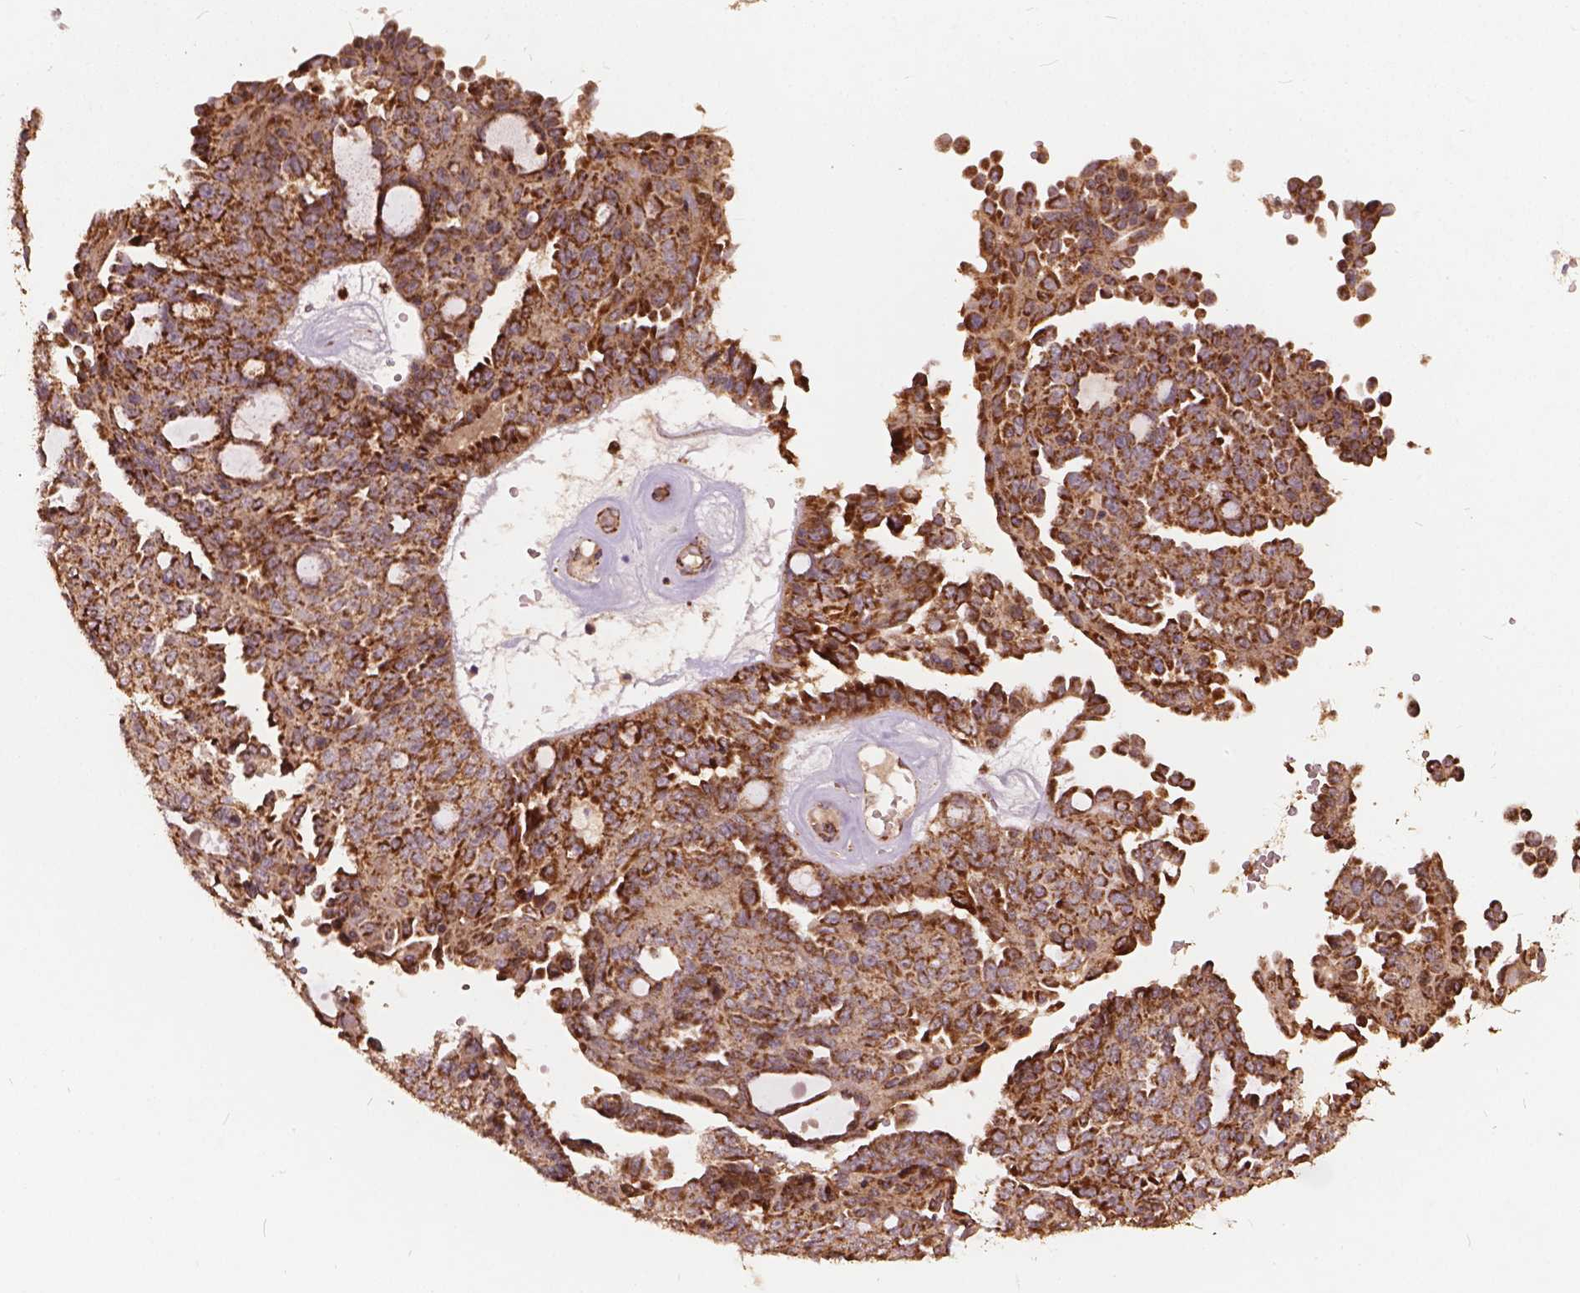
{"staining": {"intensity": "strong", "quantity": ">75%", "location": "cytoplasmic/membranous"}, "tissue": "ovarian cancer", "cell_type": "Tumor cells", "image_type": "cancer", "snomed": [{"axis": "morphology", "description": "Cystadenocarcinoma, serous, NOS"}, {"axis": "topography", "description": "Ovary"}], "caption": "This photomicrograph displays immunohistochemistry staining of serous cystadenocarcinoma (ovarian), with high strong cytoplasmic/membranous staining in approximately >75% of tumor cells.", "gene": "UBXN2A", "patient": {"sex": "female", "age": 71}}